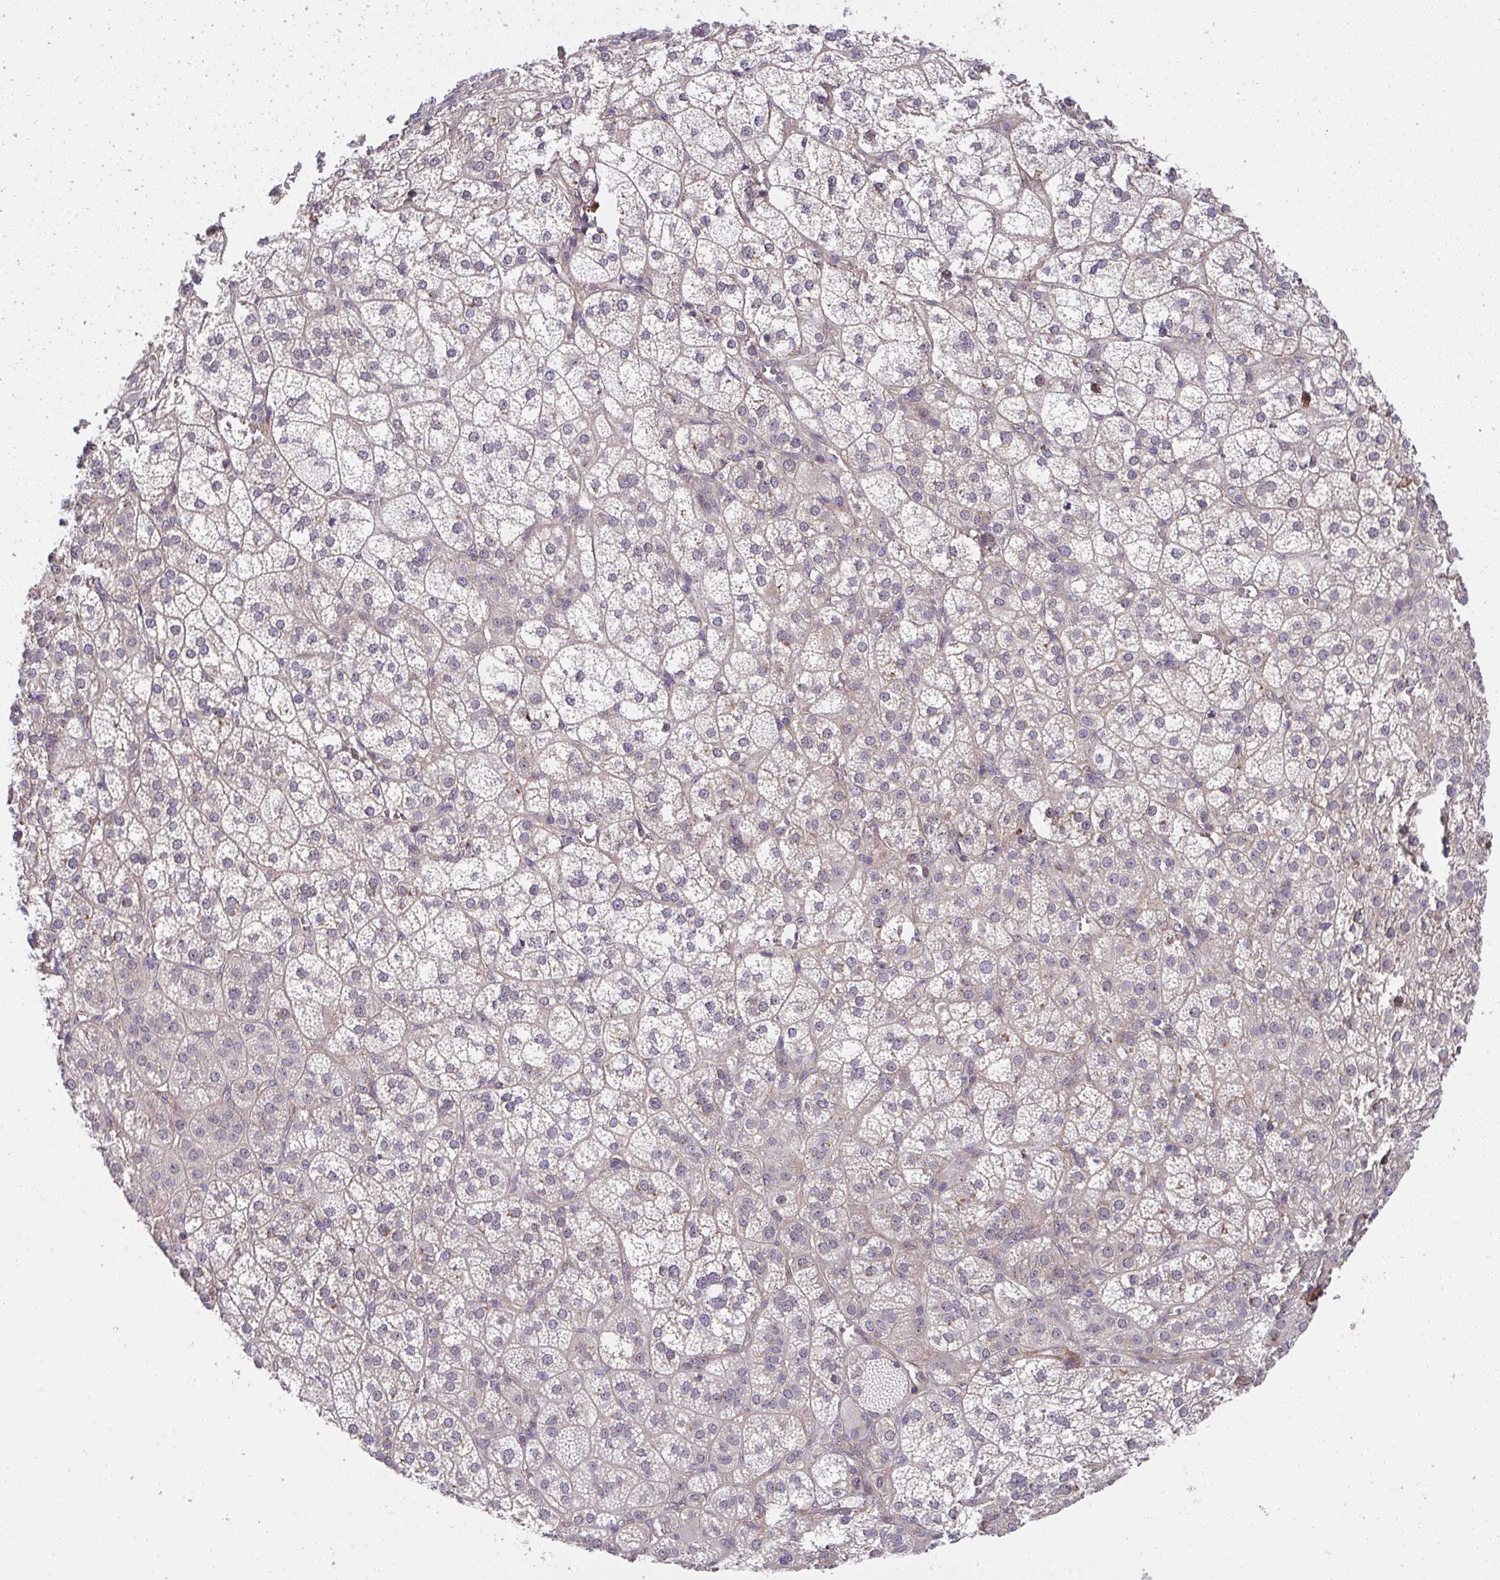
{"staining": {"intensity": "moderate", "quantity": "25%-75%", "location": "cytoplasmic/membranous,nuclear"}, "tissue": "adrenal gland", "cell_type": "Glandular cells", "image_type": "normal", "snomed": [{"axis": "morphology", "description": "Normal tissue, NOS"}, {"axis": "topography", "description": "Adrenal gland"}], "caption": "DAB immunohistochemical staining of benign human adrenal gland displays moderate cytoplasmic/membranous,nuclear protein positivity in approximately 25%-75% of glandular cells. The staining was performed using DAB, with brown indicating positive protein expression. Nuclei are stained blue with hematoxylin.", "gene": "ZNF696", "patient": {"sex": "female", "age": 60}}